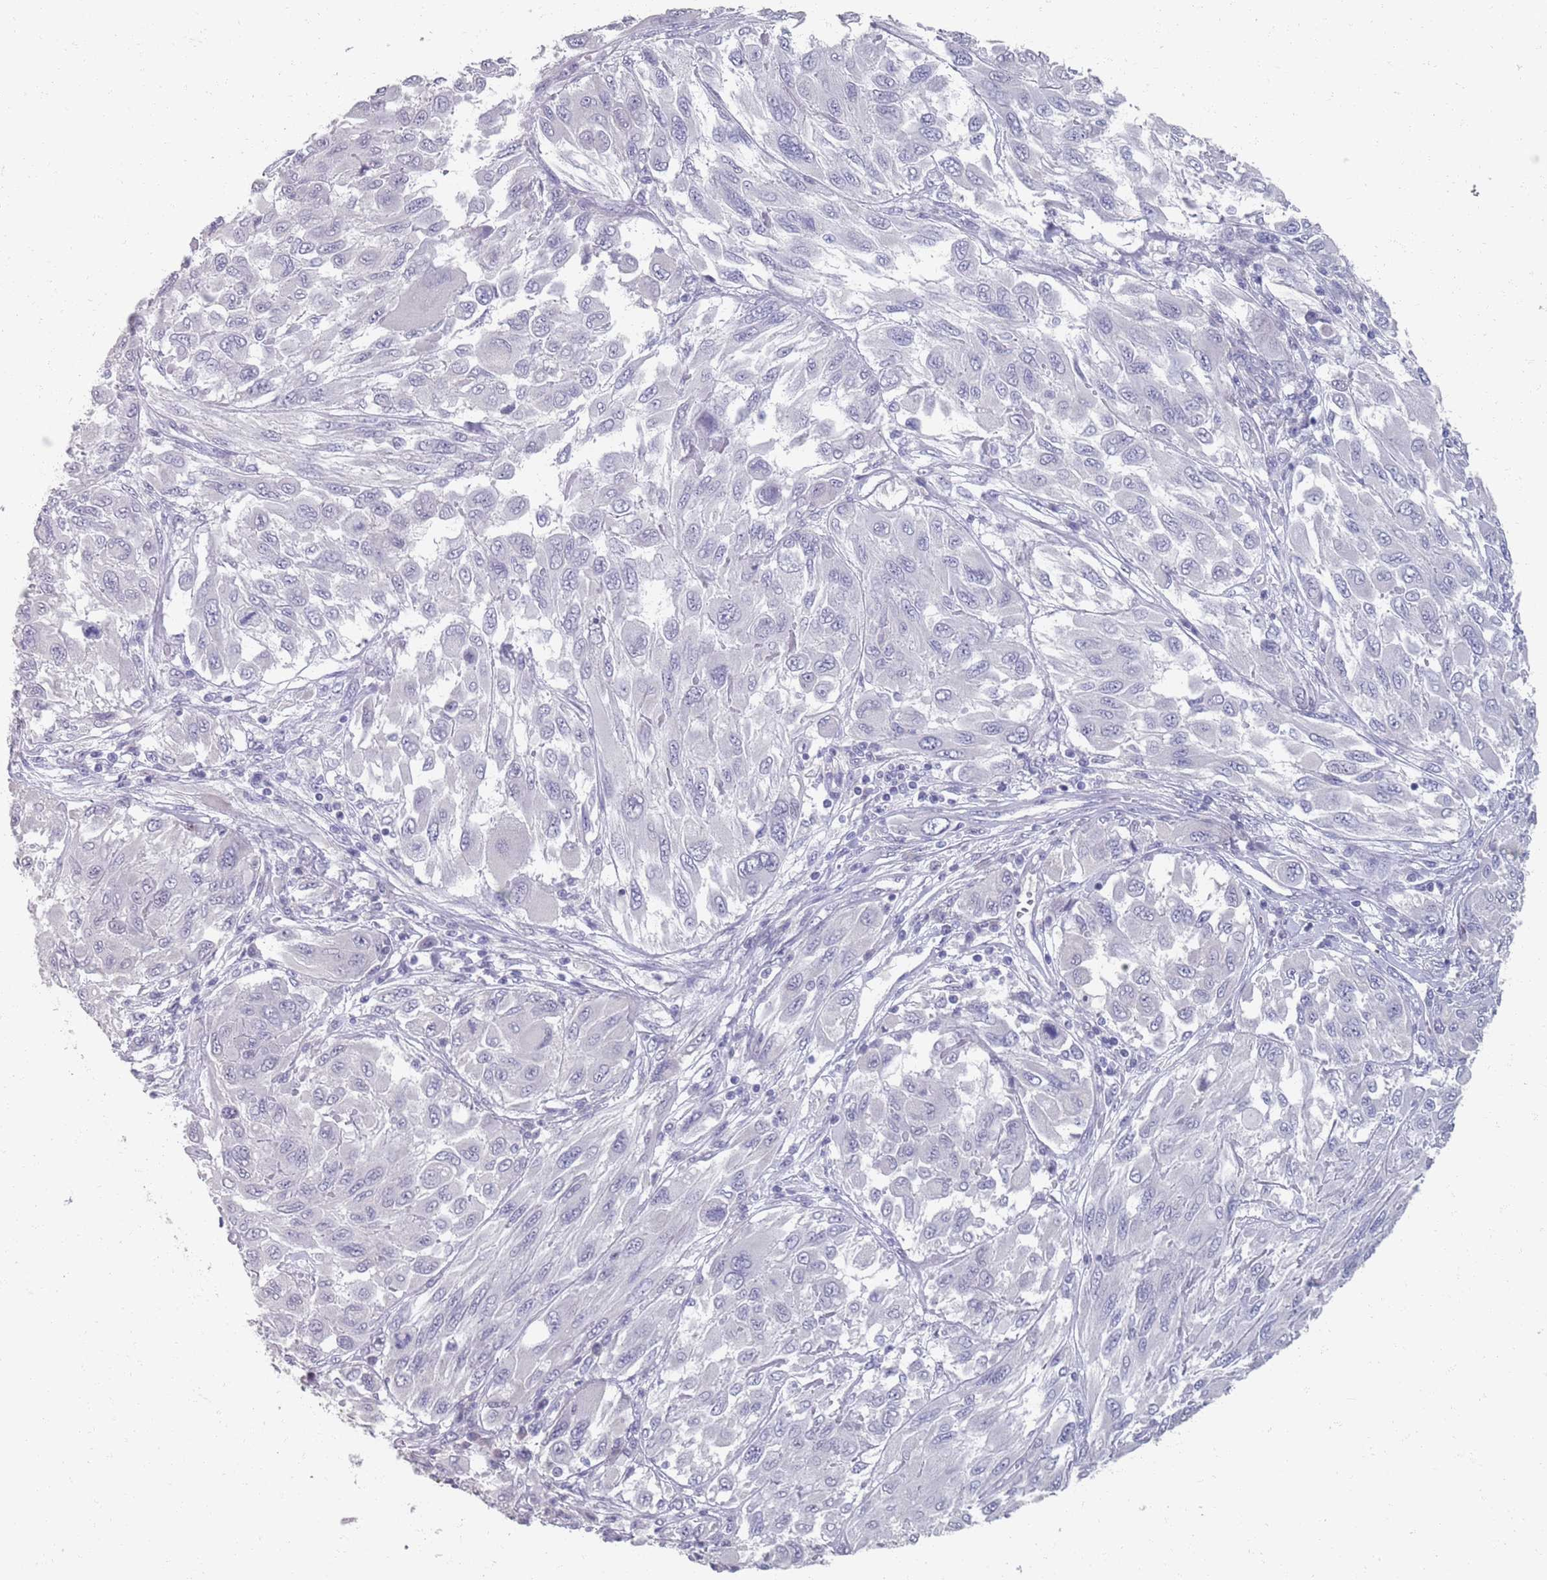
{"staining": {"intensity": "negative", "quantity": "none", "location": "none"}, "tissue": "melanoma", "cell_type": "Tumor cells", "image_type": "cancer", "snomed": [{"axis": "morphology", "description": "Malignant melanoma, NOS"}, {"axis": "topography", "description": "Skin"}], "caption": "This image is of malignant melanoma stained with immunohistochemistry to label a protein in brown with the nuclei are counter-stained blue. There is no positivity in tumor cells. (Brightfield microscopy of DAB IHC at high magnification).", "gene": "SAMD1", "patient": {"sex": "female", "age": 91}}